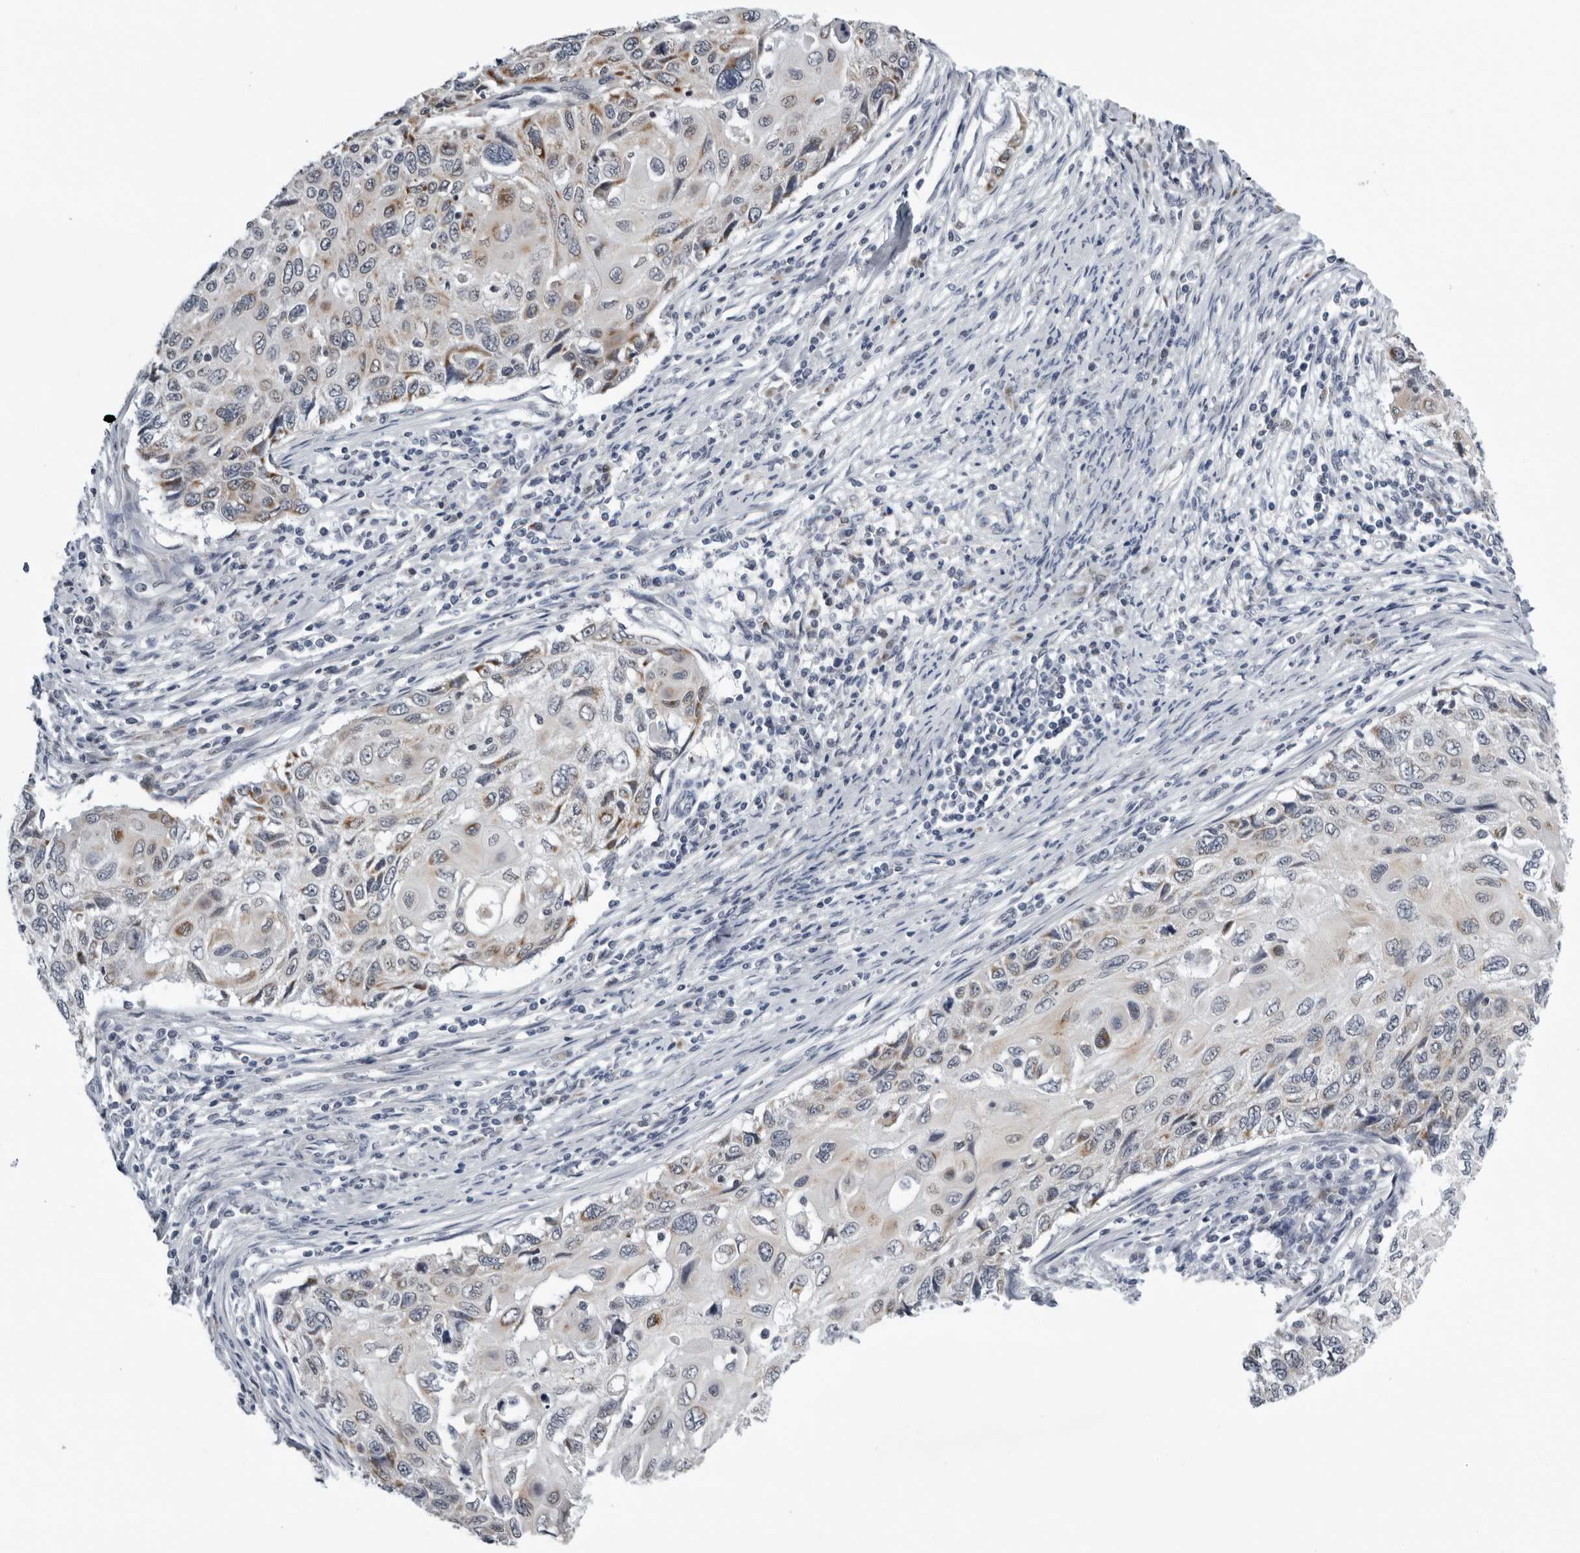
{"staining": {"intensity": "weak", "quantity": "<25%", "location": "cytoplasmic/membranous"}, "tissue": "cervical cancer", "cell_type": "Tumor cells", "image_type": "cancer", "snomed": [{"axis": "morphology", "description": "Squamous cell carcinoma, NOS"}, {"axis": "topography", "description": "Cervix"}], "caption": "The histopathology image shows no significant expression in tumor cells of cervical cancer. (DAB (3,3'-diaminobenzidine) immunohistochemistry visualized using brightfield microscopy, high magnification).", "gene": "CPT2", "patient": {"sex": "female", "age": 70}}